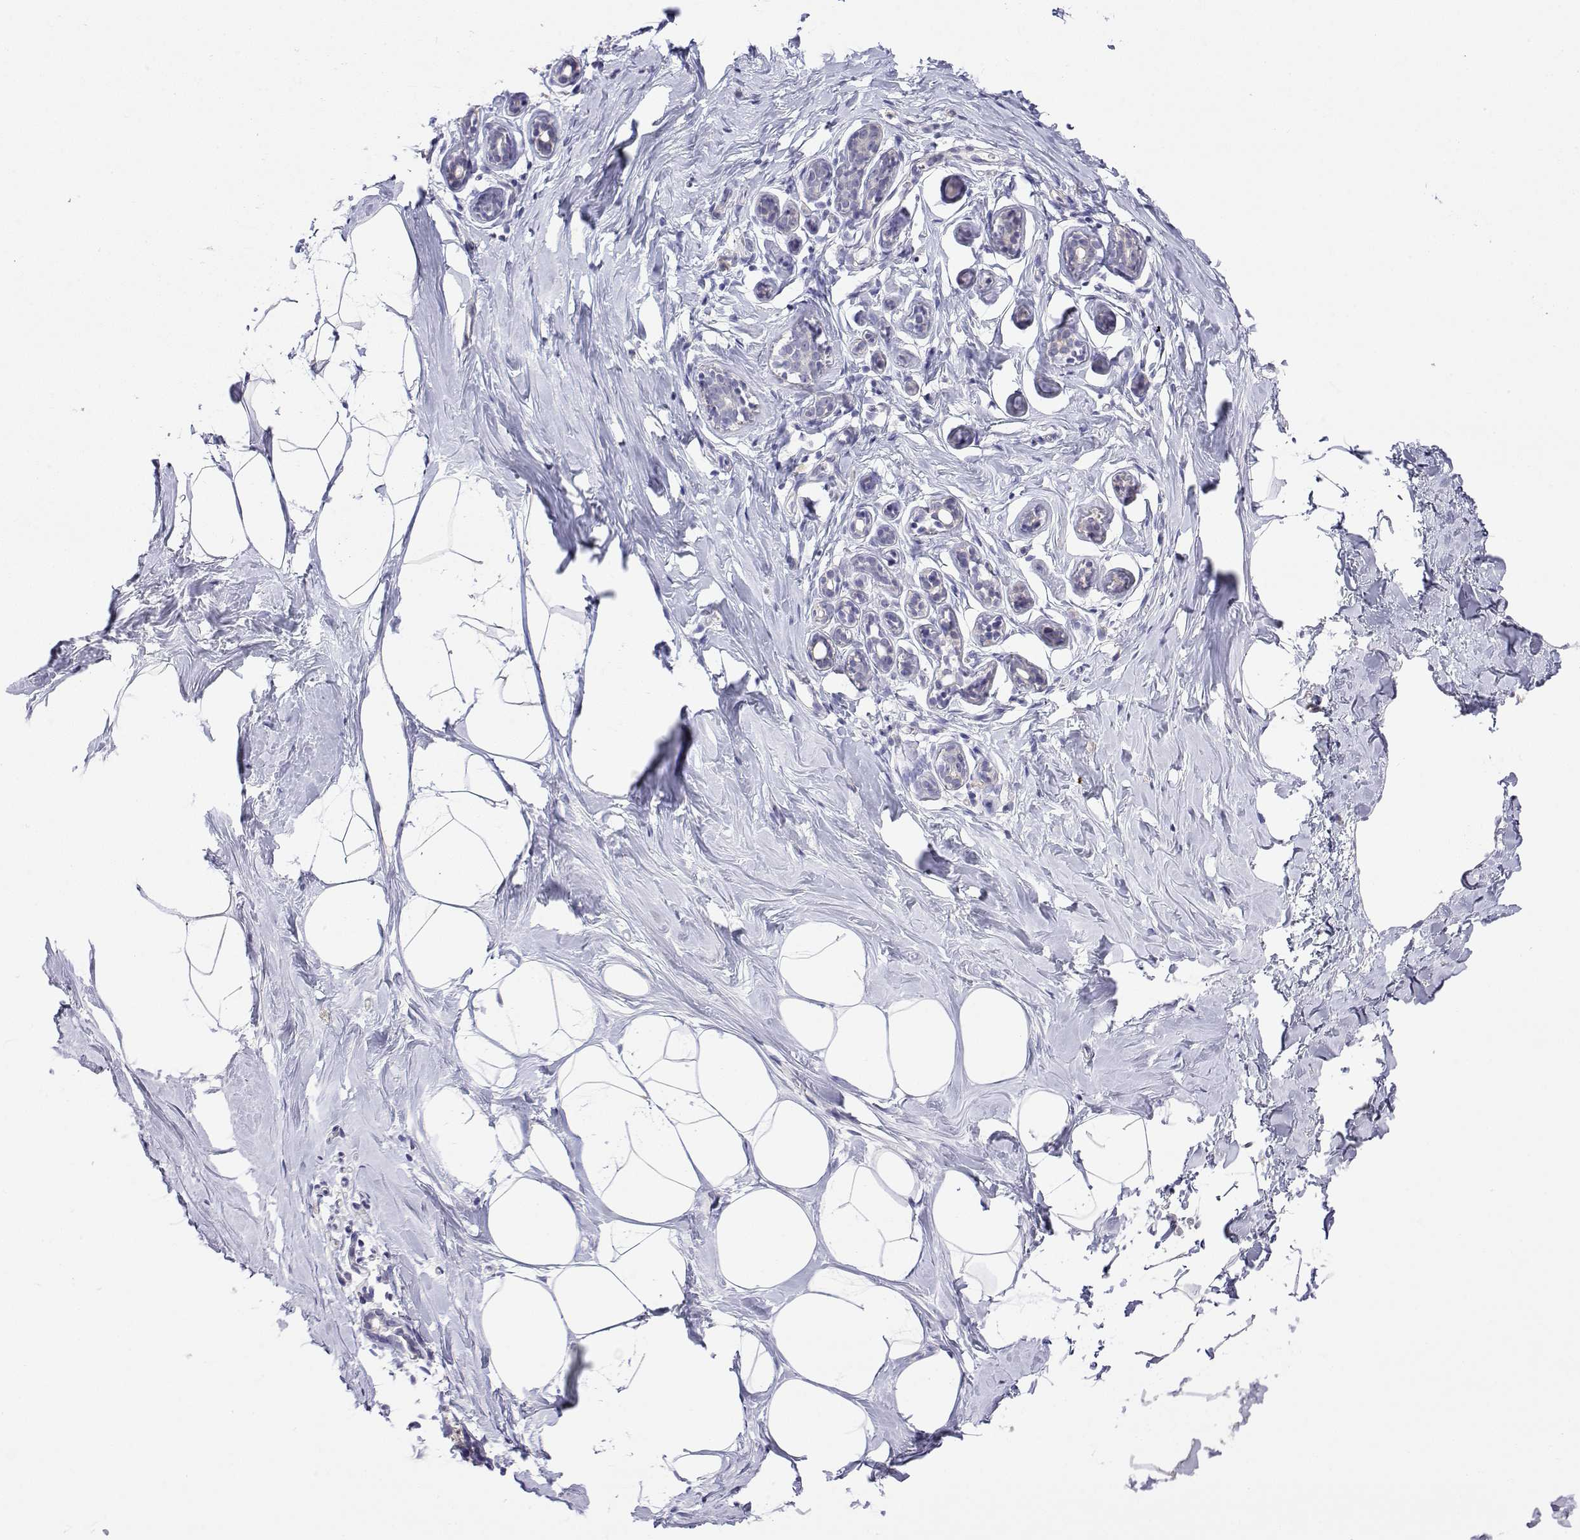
{"staining": {"intensity": "negative", "quantity": "none", "location": "none"}, "tissue": "breast", "cell_type": "Adipocytes", "image_type": "normal", "snomed": [{"axis": "morphology", "description": "Normal tissue, NOS"}, {"axis": "topography", "description": "Breast"}], "caption": "The image displays no significant positivity in adipocytes of breast.", "gene": "LY6D", "patient": {"sex": "female", "age": 32}}